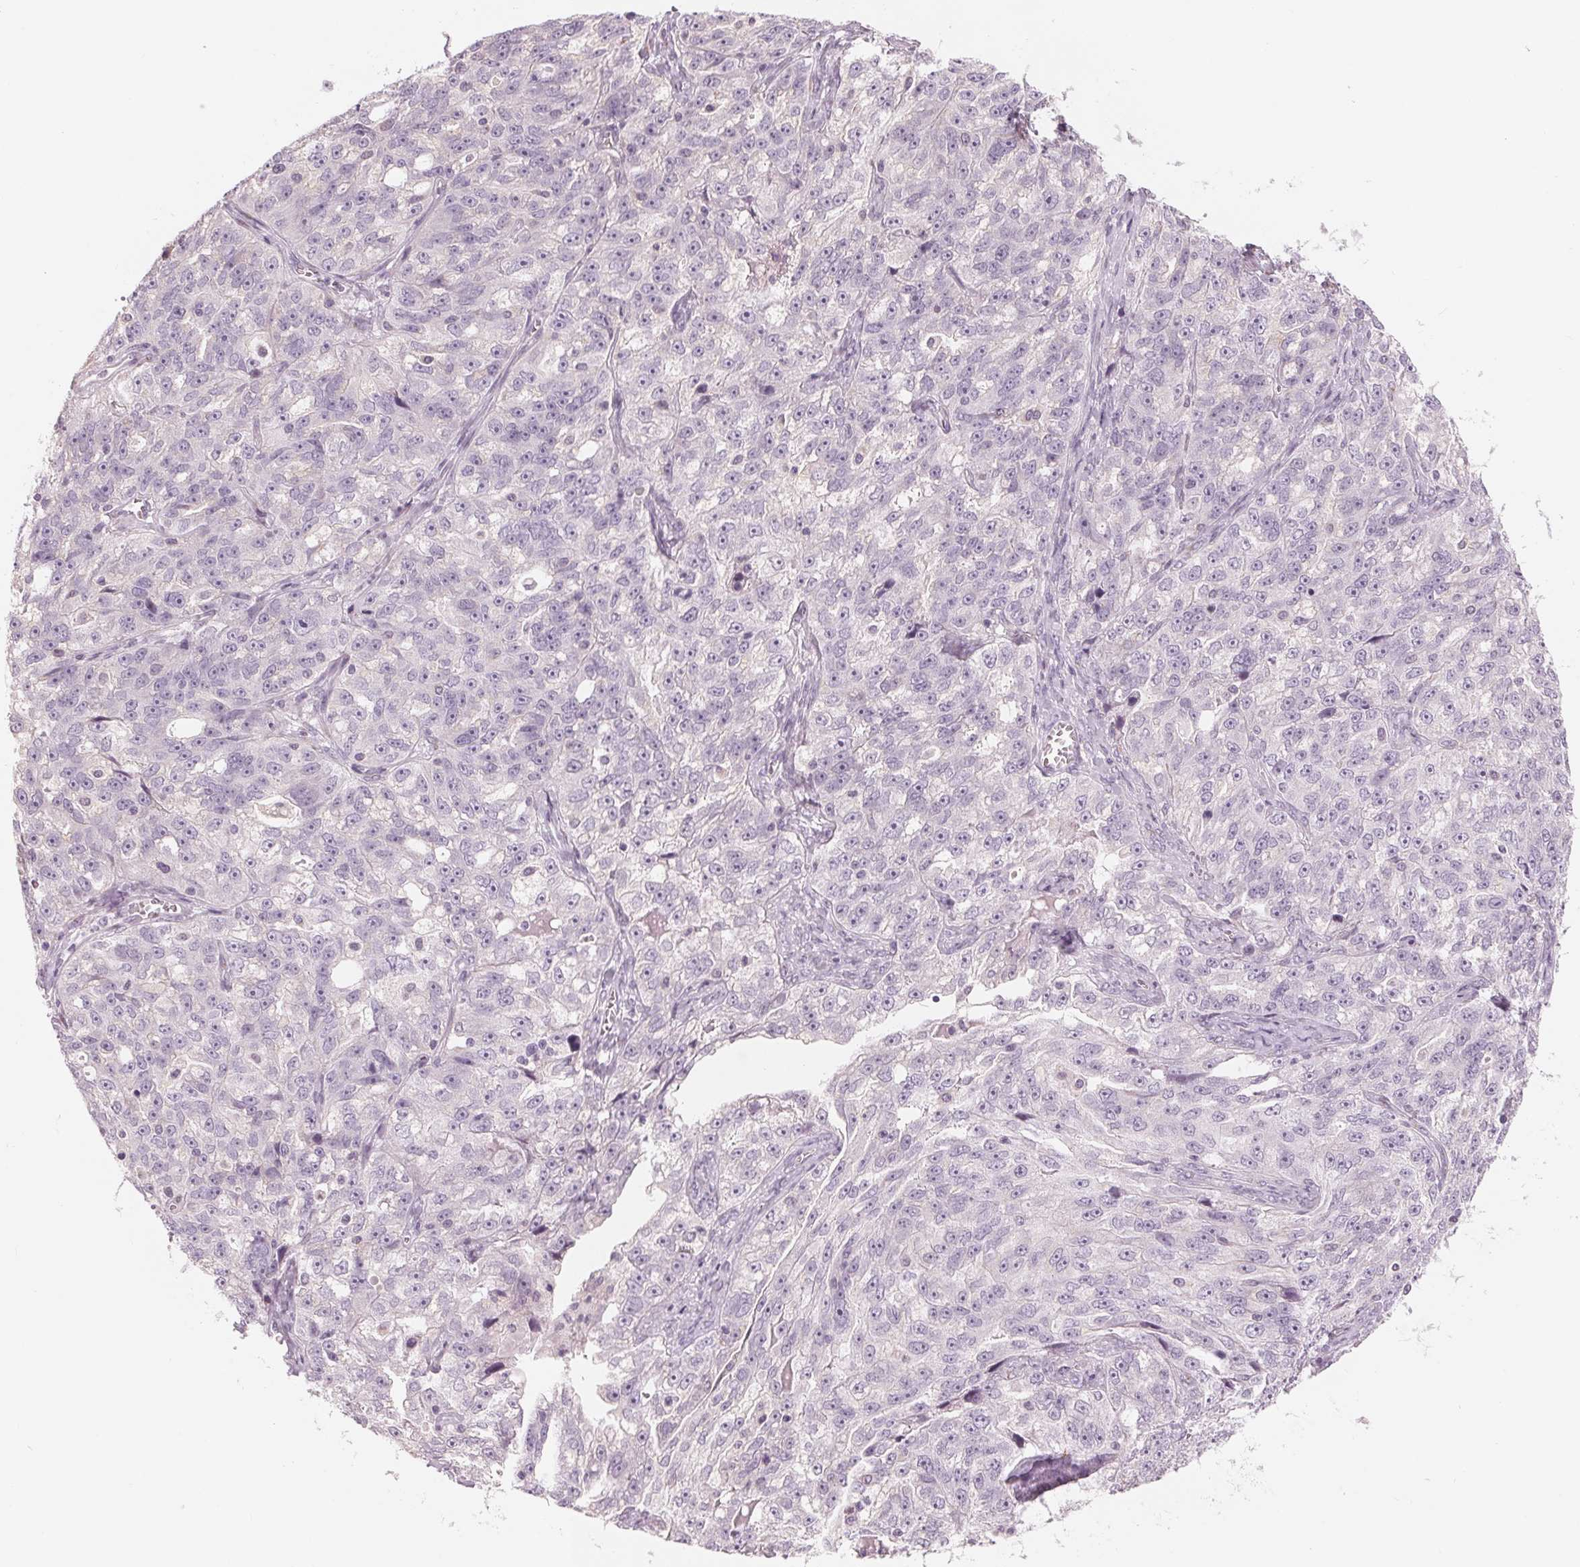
{"staining": {"intensity": "negative", "quantity": "none", "location": "none"}, "tissue": "ovarian cancer", "cell_type": "Tumor cells", "image_type": "cancer", "snomed": [{"axis": "morphology", "description": "Cystadenocarcinoma, serous, NOS"}, {"axis": "topography", "description": "Ovary"}], "caption": "The histopathology image shows no staining of tumor cells in ovarian cancer.", "gene": "IL9R", "patient": {"sex": "female", "age": 51}}